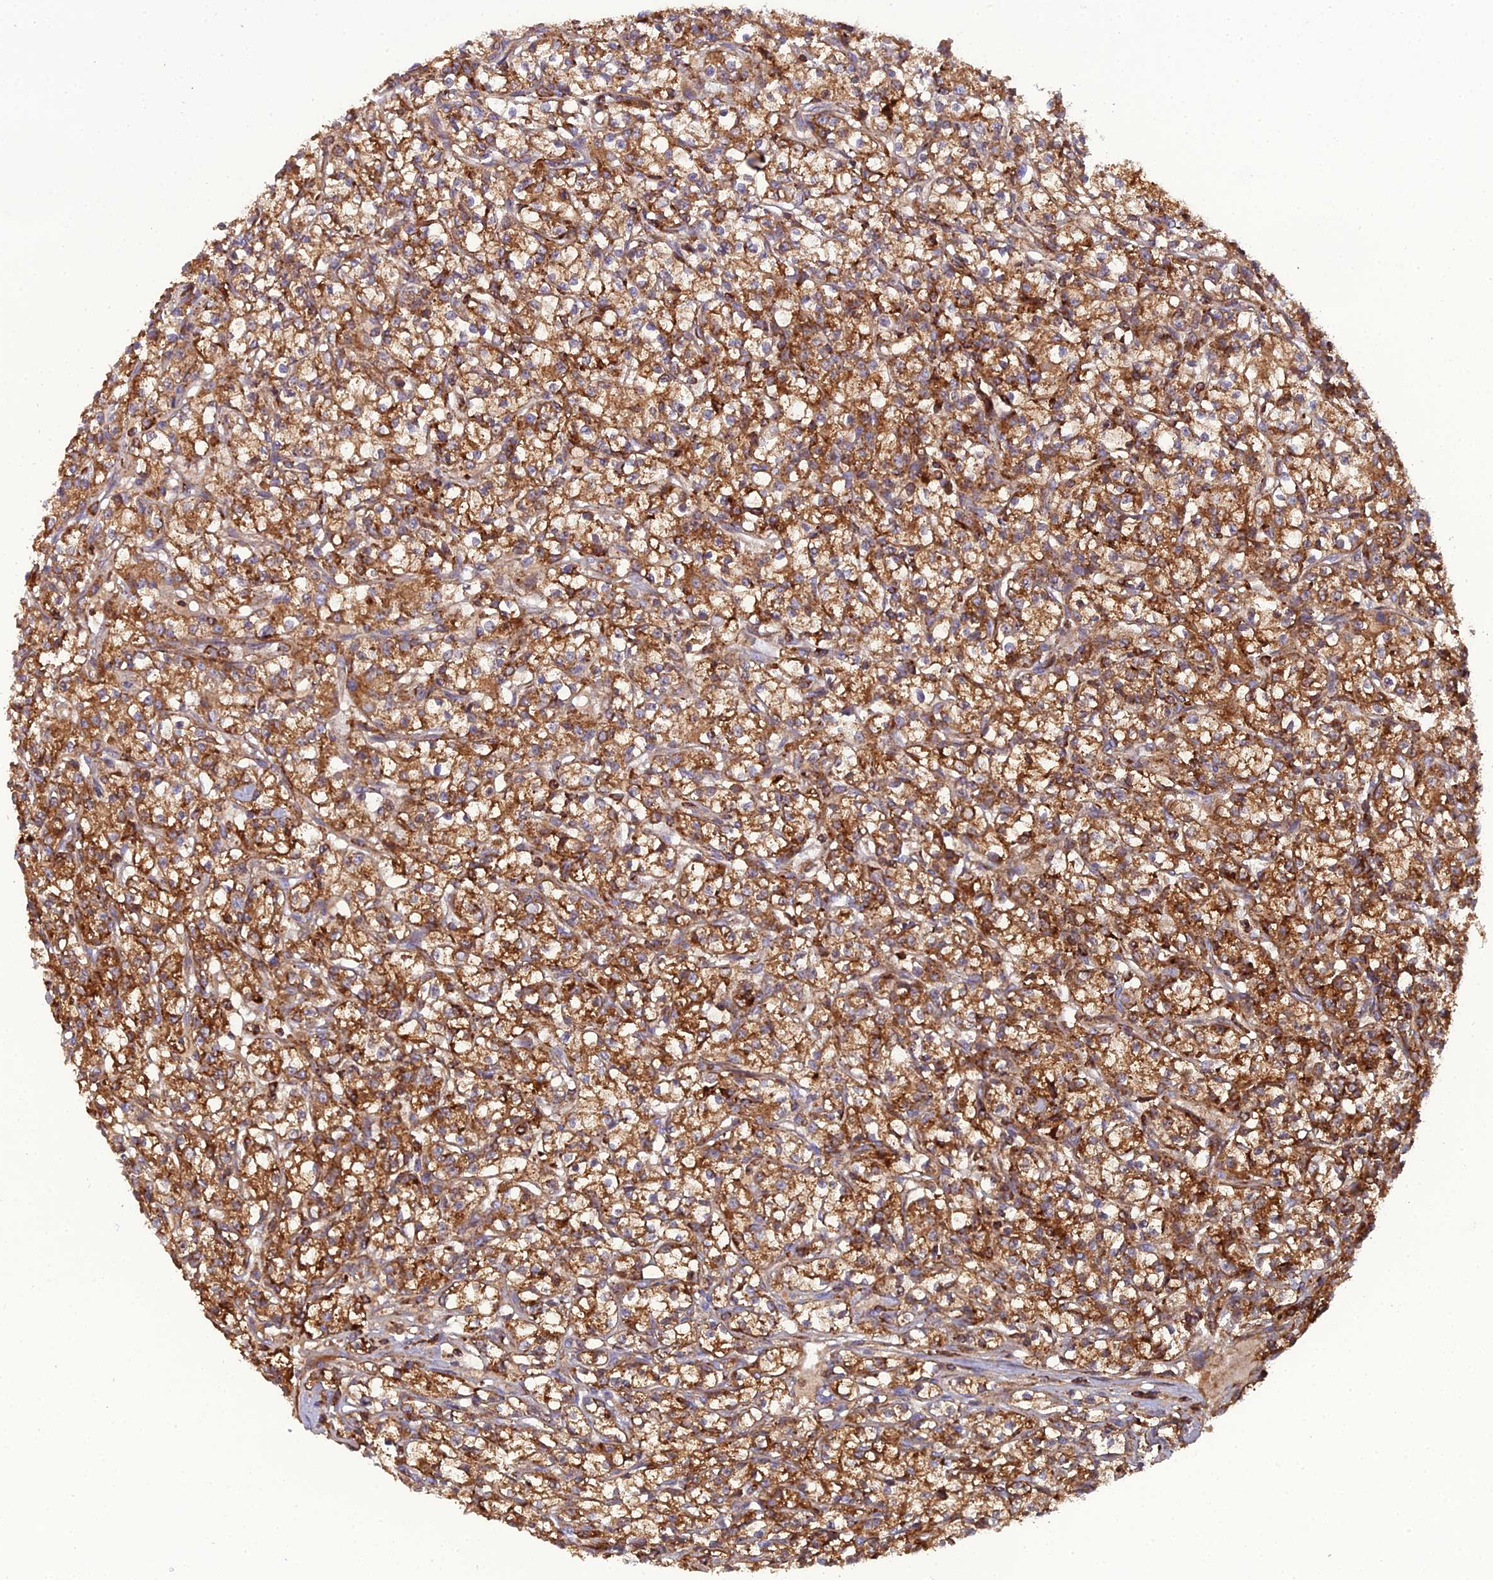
{"staining": {"intensity": "moderate", "quantity": ">75%", "location": "cytoplasmic/membranous"}, "tissue": "renal cancer", "cell_type": "Tumor cells", "image_type": "cancer", "snomed": [{"axis": "morphology", "description": "Adenocarcinoma, NOS"}, {"axis": "topography", "description": "Kidney"}], "caption": "A photomicrograph of human renal adenocarcinoma stained for a protein displays moderate cytoplasmic/membranous brown staining in tumor cells.", "gene": "LNPEP", "patient": {"sex": "female", "age": 59}}